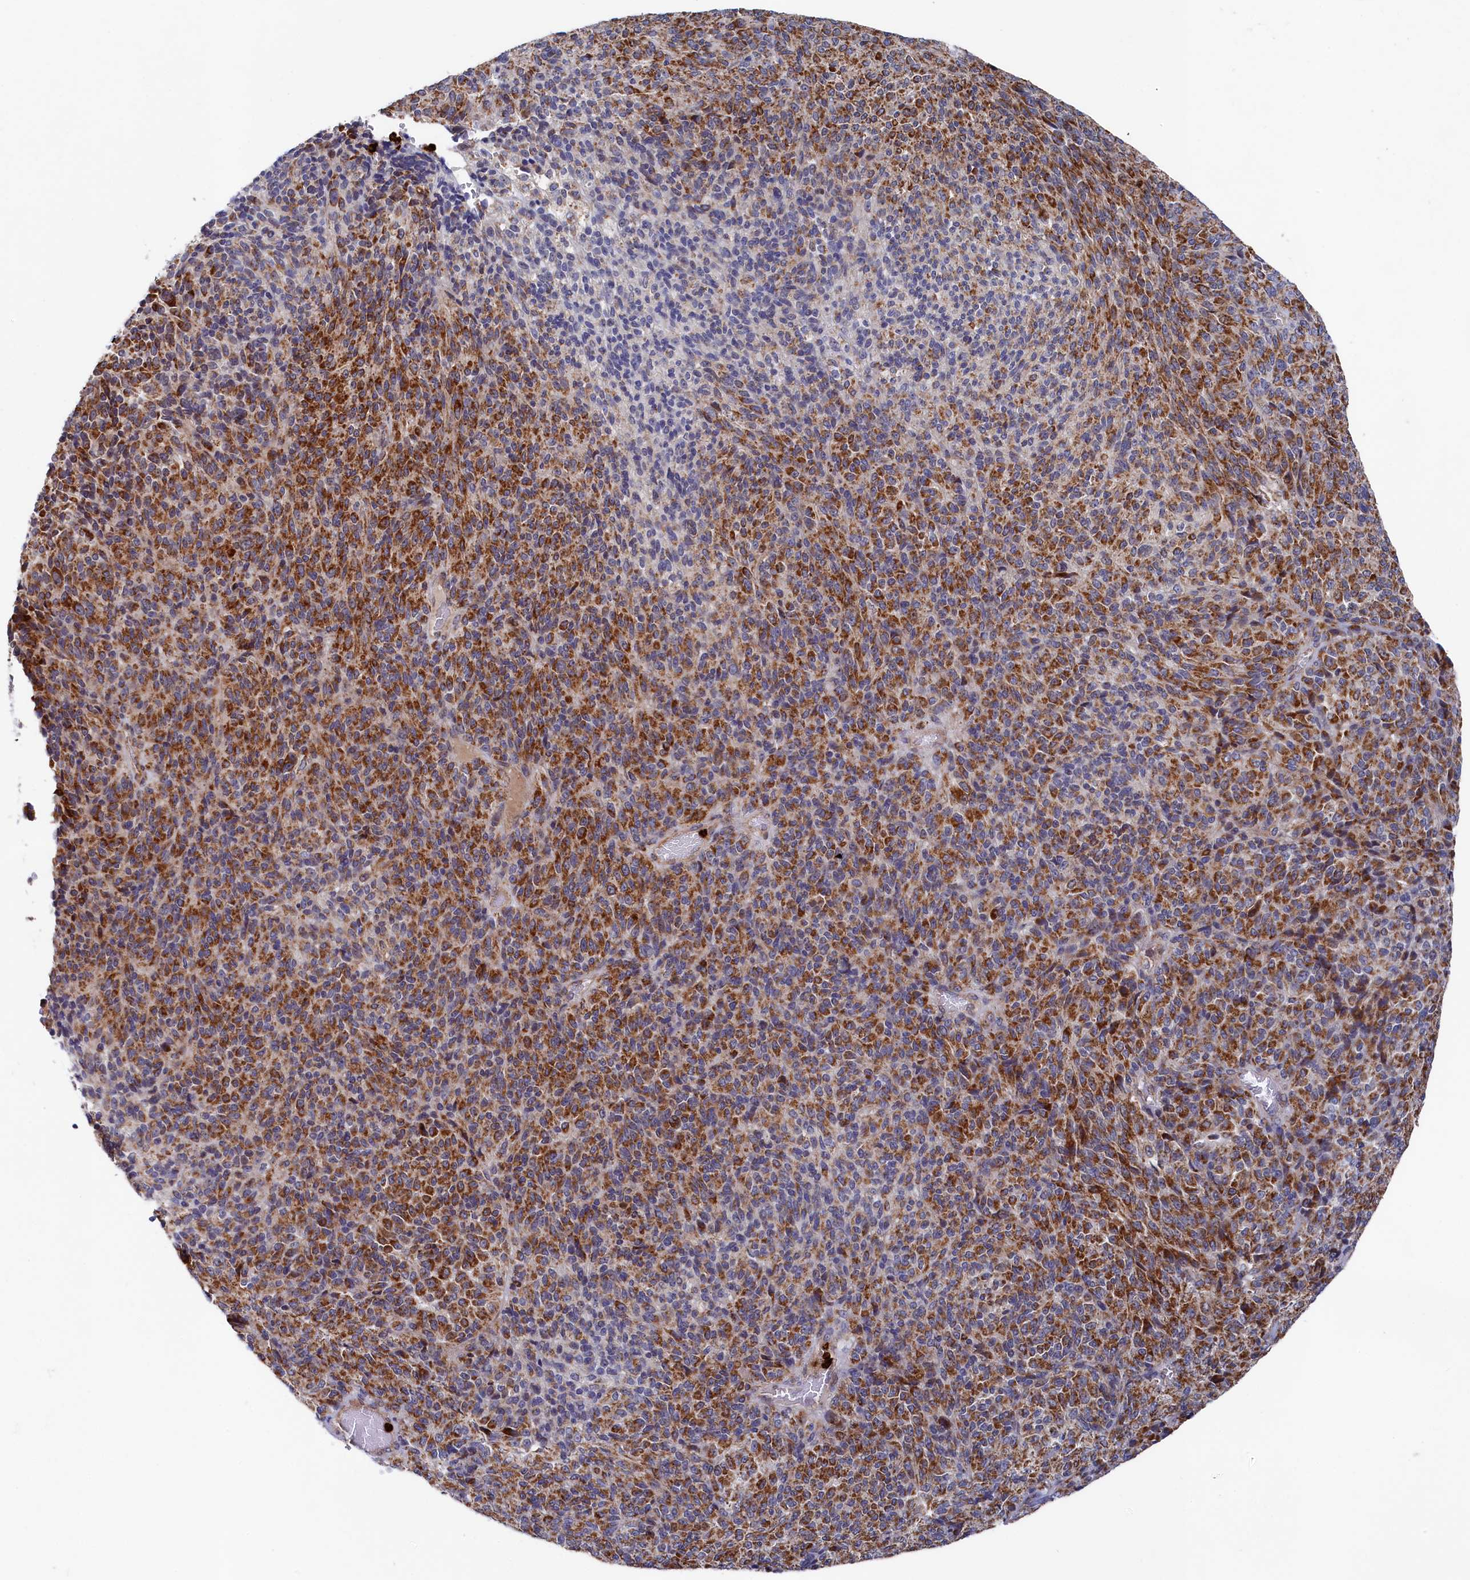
{"staining": {"intensity": "strong", "quantity": ">75%", "location": "cytoplasmic/membranous"}, "tissue": "melanoma", "cell_type": "Tumor cells", "image_type": "cancer", "snomed": [{"axis": "morphology", "description": "Malignant melanoma, Metastatic site"}, {"axis": "topography", "description": "Brain"}], "caption": "The photomicrograph shows immunohistochemical staining of malignant melanoma (metastatic site). There is strong cytoplasmic/membranous expression is identified in about >75% of tumor cells.", "gene": "CHCHD1", "patient": {"sex": "female", "age": 56}}